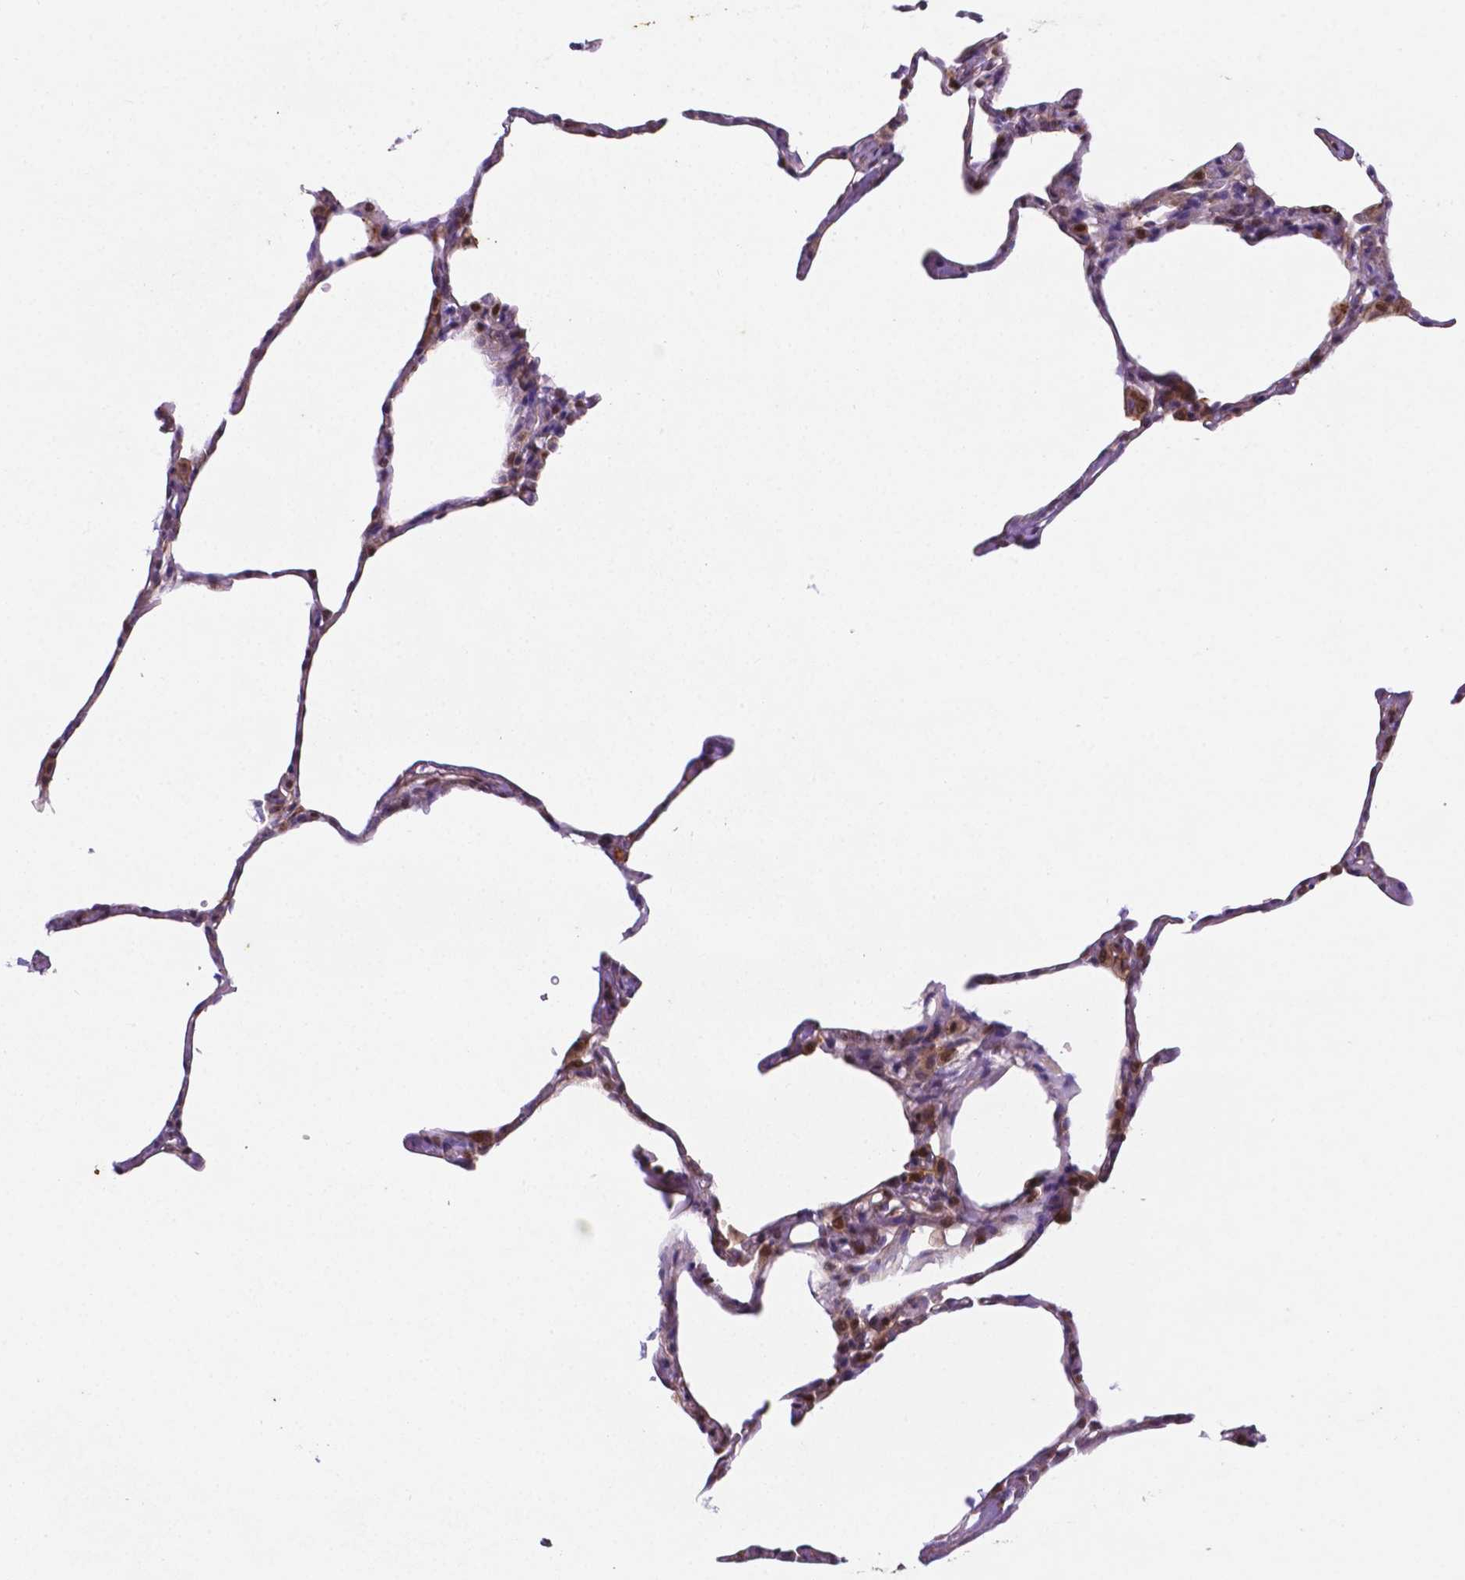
{"staining": {"intensity": "weak", "quantity": "25%-75%", "location": "nuclear"}, "tissue": "lung", "cell_type": "Alveolar cells", "image_type": "normal", "snomed": [{"axis": "morphology", "description": "Normal tissue, NOS"}, {"axis": "topography", "description": "Lung"}], "caption": "The photomicrograph demonstrates immunohistochemical staining of normal lung. There is weak nuclear positivity is present in approximately 25%-75% of alveolar cells. The protein of interest is stained brown, and the nuclei are stained in blue (DAB (3,3'-diaminobenzidine) IHC with brightfield microscopy, high magnification).", "gene": "TM4SF20", "patient": {"sex": "male", "age": 65}}